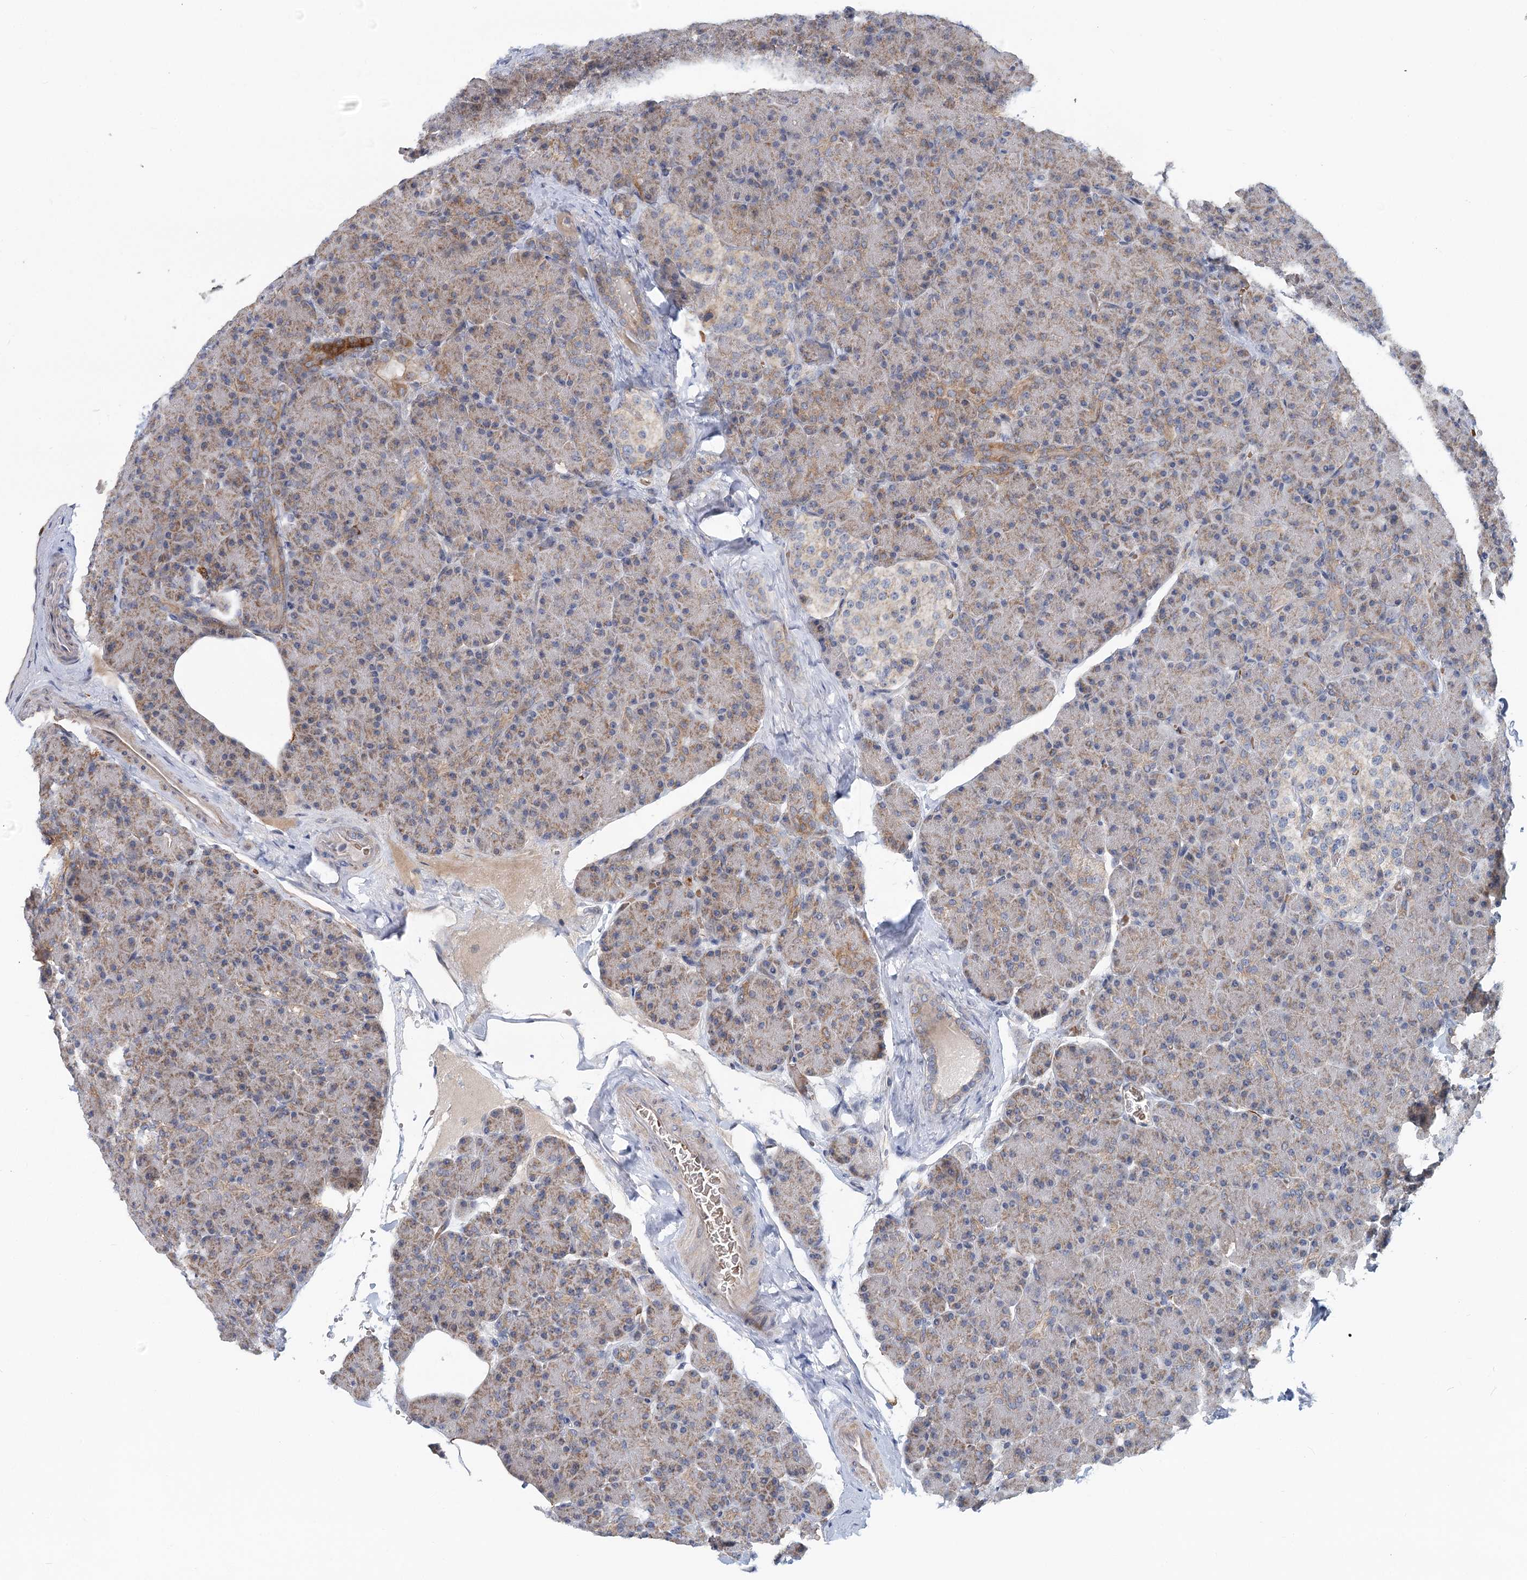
{"staining": {"intensity": "weak", "quantity": "25%-75%", "location": "cytoplasmic/membranous"}, "tissue": "pancreas", "cell_type": "Exocrine glandular cells", "image_type": "normal", "snomed": [{"axis": "morphology", "description": "Normal tissue, NOS"}, {"axis": "topography", "description": "Pancreas"}], "caption": "DAB immunohistochemical staining of benign pancreas exhibits weak cytoplasmic/membranous protein expression in about 25%-75% of exocrine glandular cells. The staining was performed using DAB (3,3'-diaminobenzidine) to visualize the protein expression in brown, while the nuclei were stained in blue with hematoxylin (Magnification: 20x).", "gene": "CIB4", "patient": {"sex": "female", "age": 43}}